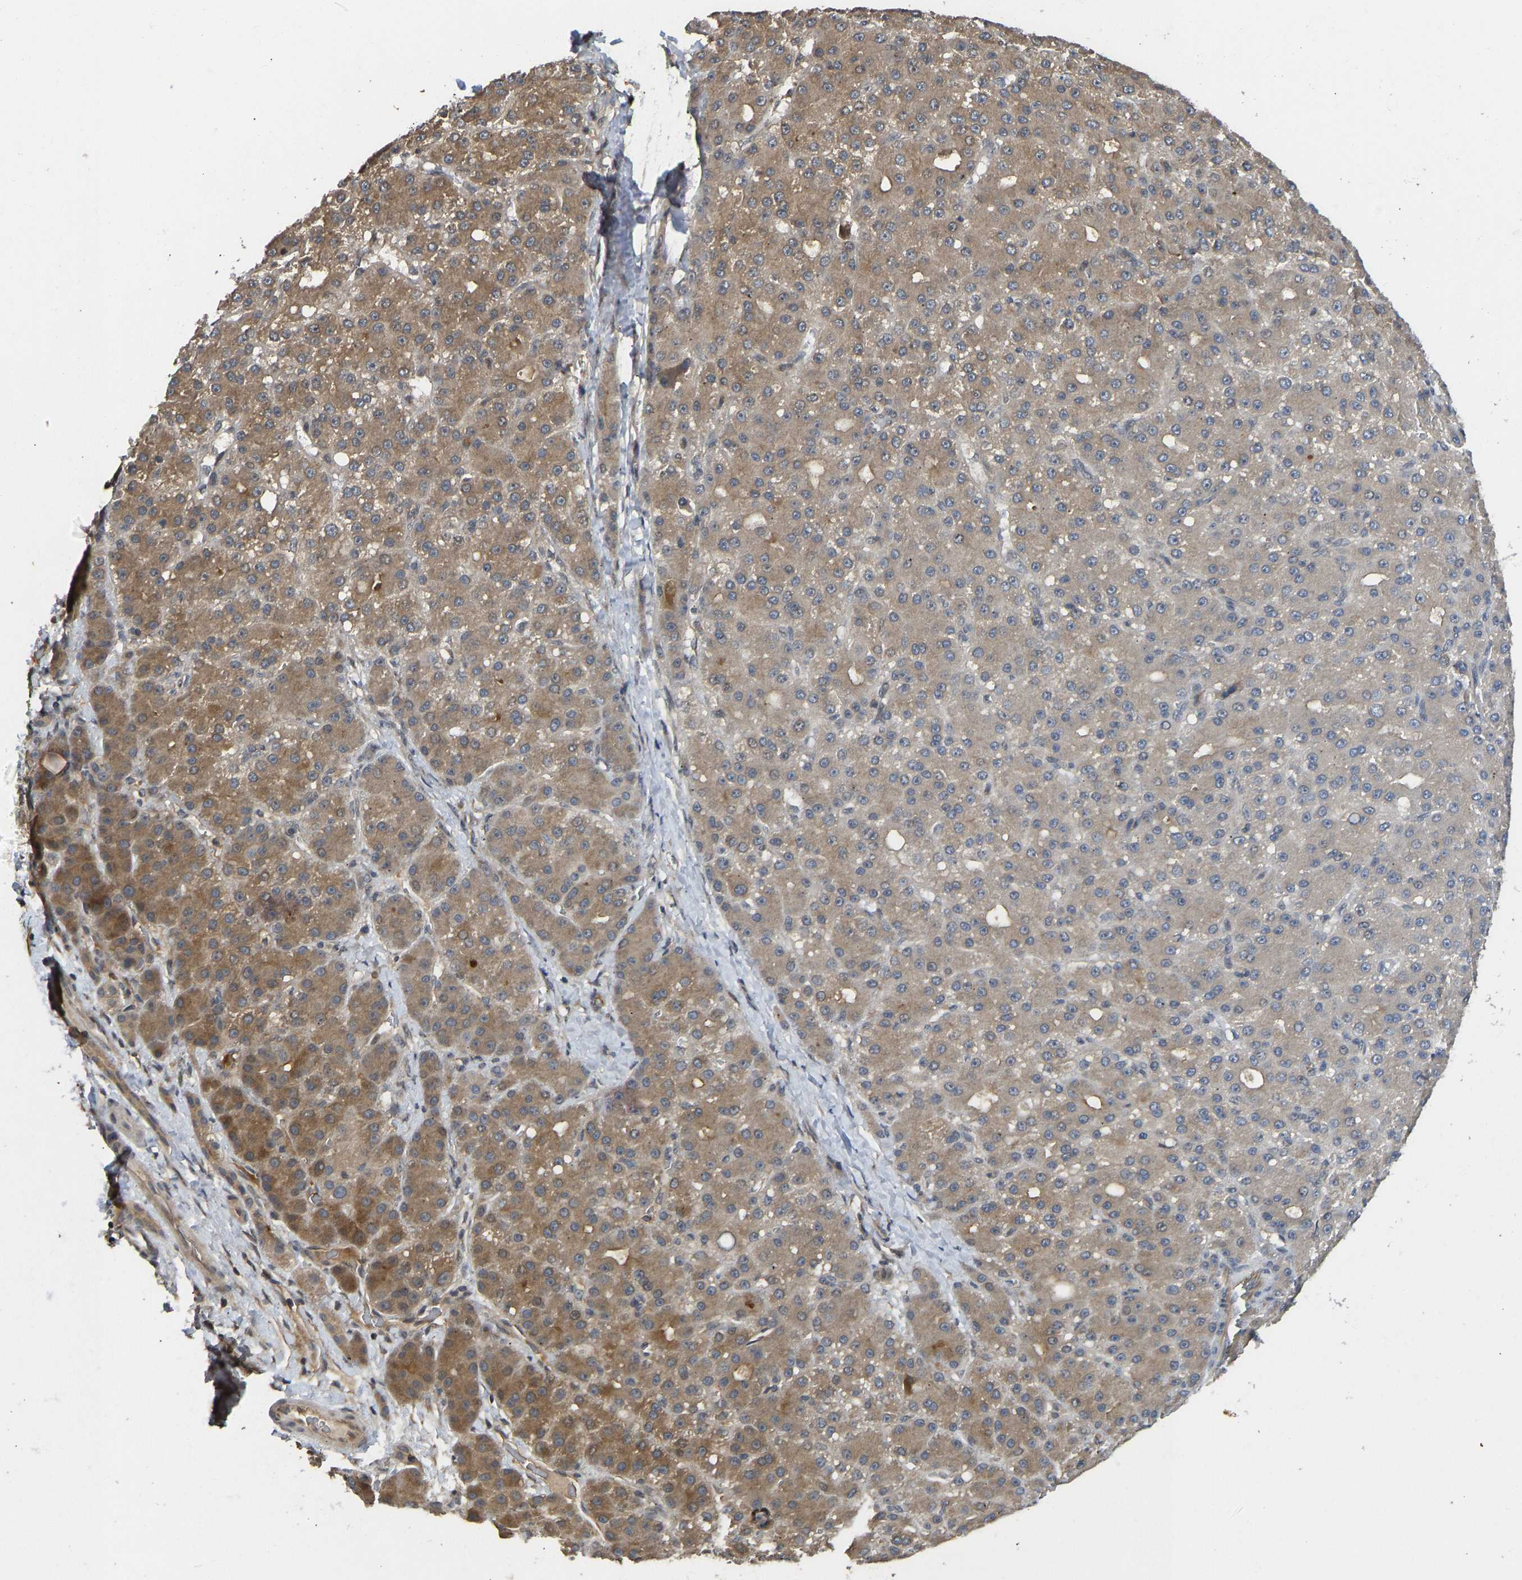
{"staining": {"intensity": "moderate", "quantity": ">75%", "location": "cytoplasmic/membranous"}, "tissue": "liver cancer", "cell_type": "Tumor cells", "image_type": "cancer", "snomed": [{"axis": "morphology", "description": "Carcinoma, Hepatocellular, NOS"}, {"axis": "topography", "description": "Liver"}], "caption": "Approximately >75% of tumor cells in human hepatocellular carcinoma (liver) show moderate cytoplasmic/membranous protein positivity as visualized by brown immunohistochemical staining.", "gene": "NDRG3", "patient": {"sex": "male", "age": 67}}